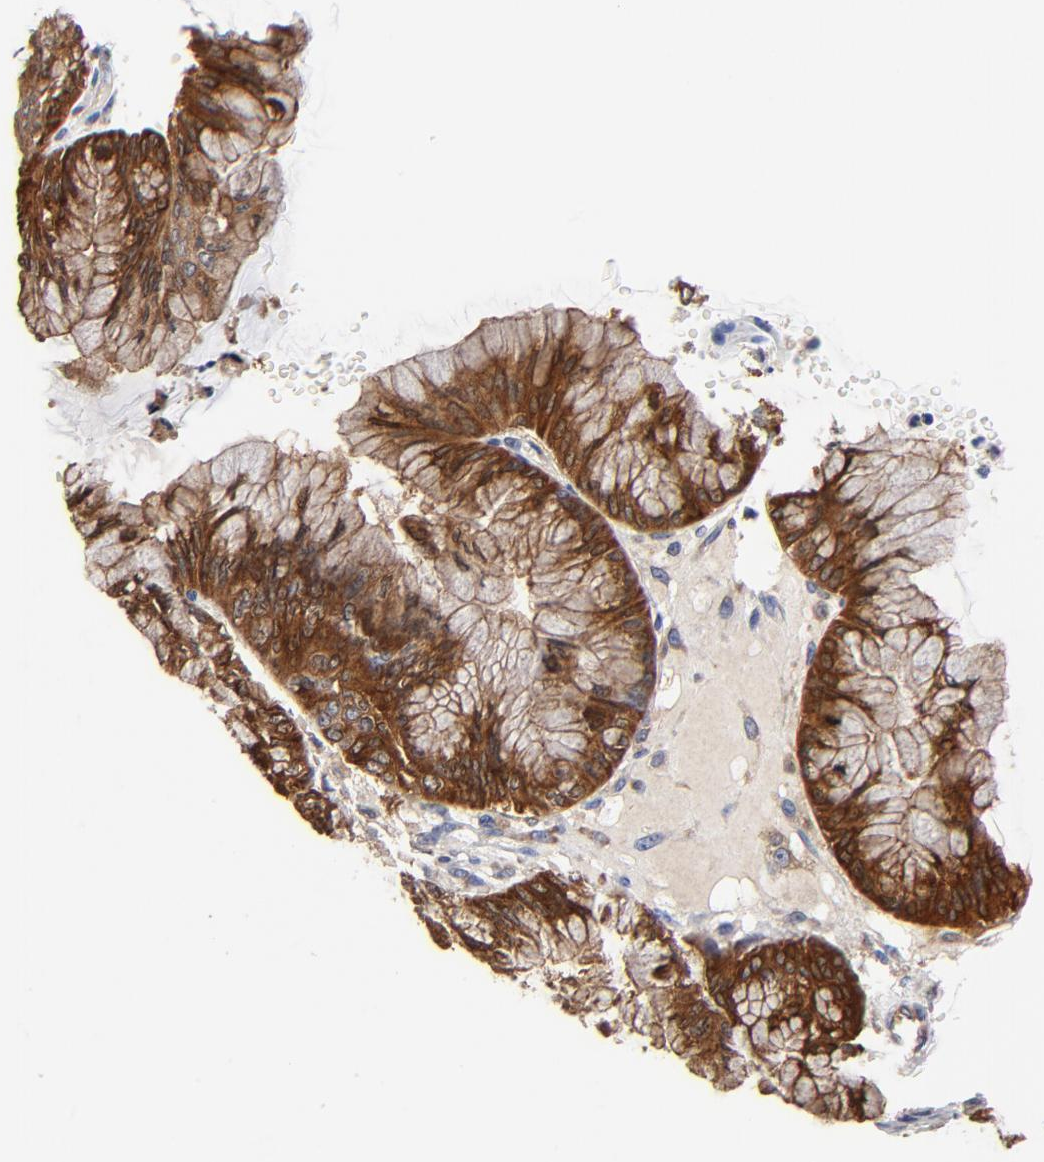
{"staining": {"intensity": "strong", "quantity": ">75%", "location": "cytoplasmic/membranous"}, "tissue": "ovarian cancer", "cell_type": "Tumor cells", "image_type": "cancer", "snomed": [{"axis": "morphology", "description": "Cystadenocarcinoma, mucinous, NOS"}, {"axis": "topography", "description": "Ovary"}], "caption": "Immunohistochemical staining of human ovarian cancer displays high levels of strong cytoplasmic/membranous expression in approximately >75% of tumor cells.", "gene": "FBXL2", "patient": {"sex": "female", "age": 63}}